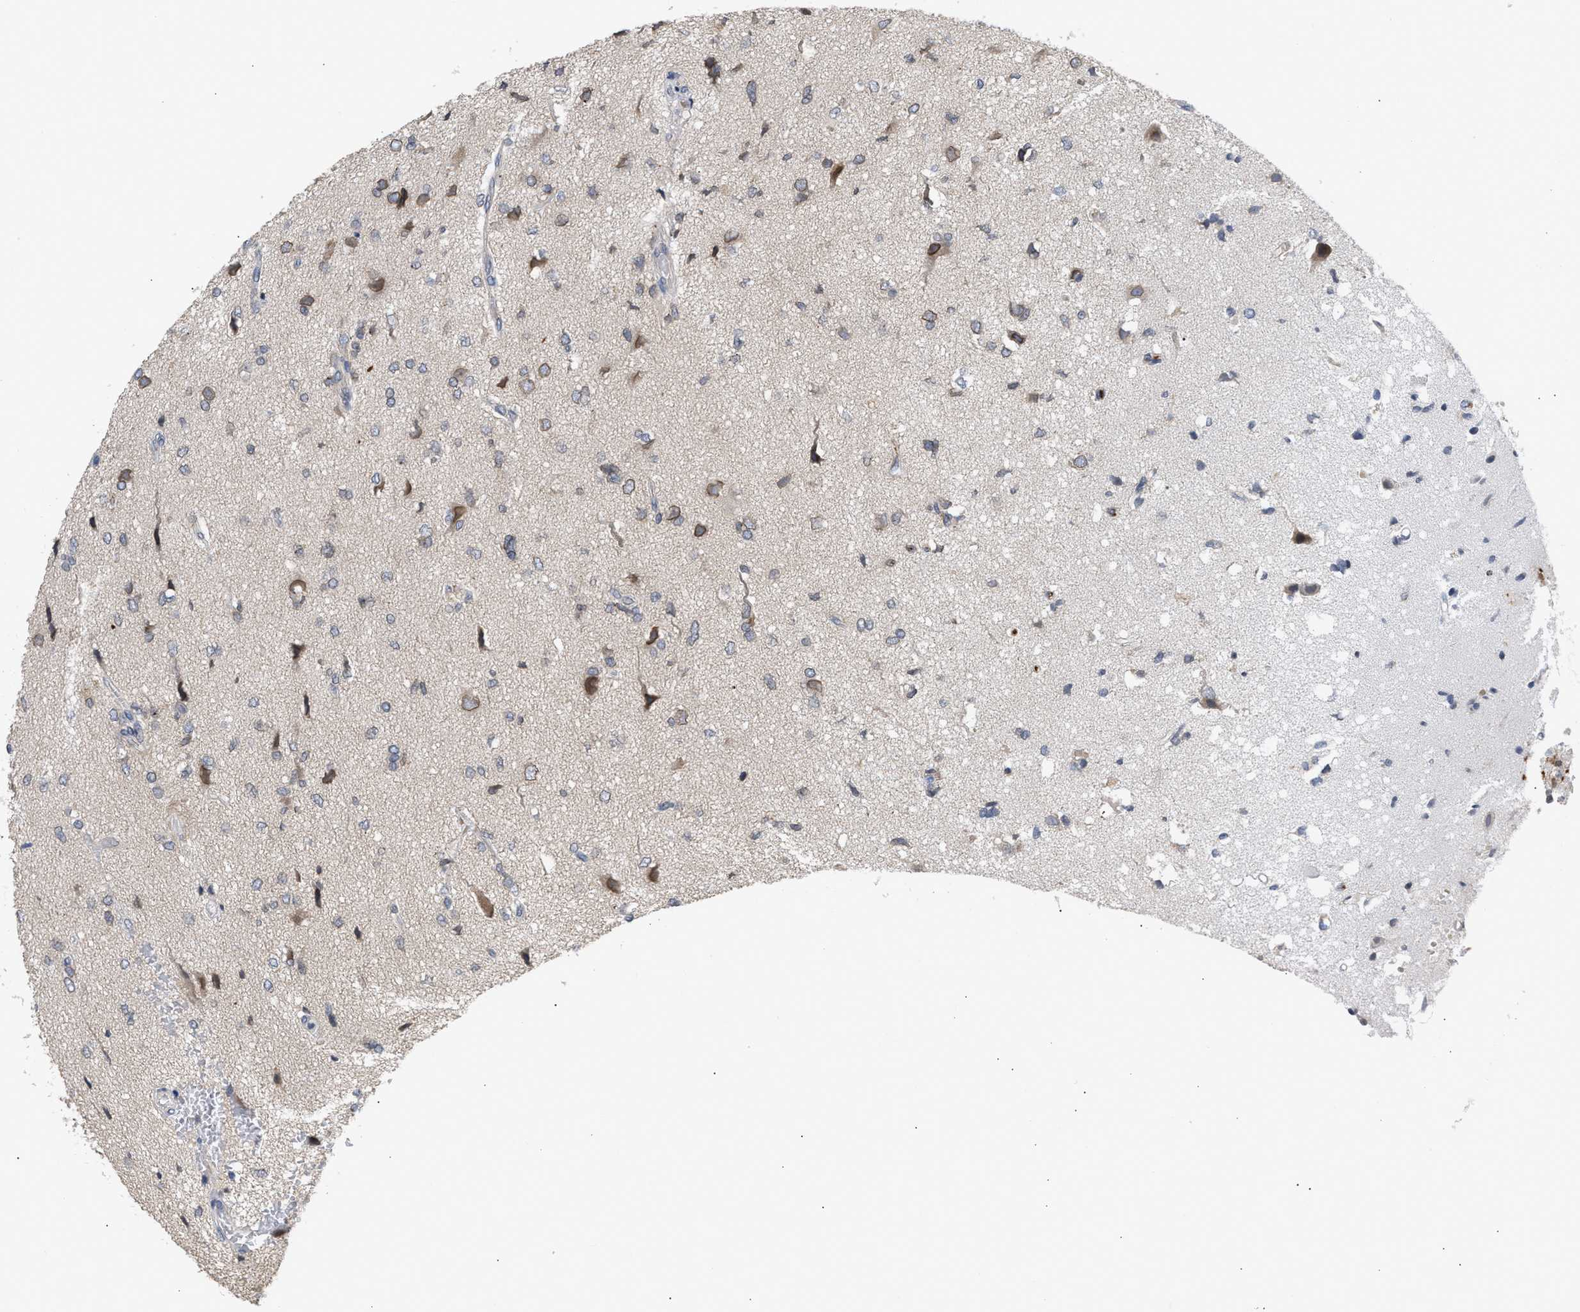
{"staining": {"intensity": "weak", "quantity": "25%-75%", "location": "cytoplasmic/membranous,nuclear"}, "tissue": "glioma", "cell_type": "Tumor cells", "image_type": "cancer", "snomed": [{"axis": "morphology", "description": "Glioma, malignant, High grade"}, {"axis": "topography", "description": "Brain"}], "caption": "Immunohistochemical staining of human glioma reveals weak cytoplasmic/membranous and nuclear protein positivity in about 25%-75% of tumor cells. The staining was performed using DAB to visualize the protein expression in brown, while the nuclei were stained in blue with hematoxylin (Magnification: 20x).", "gene": "NUP62", "patient": {"sex": "female", "age": 59}}